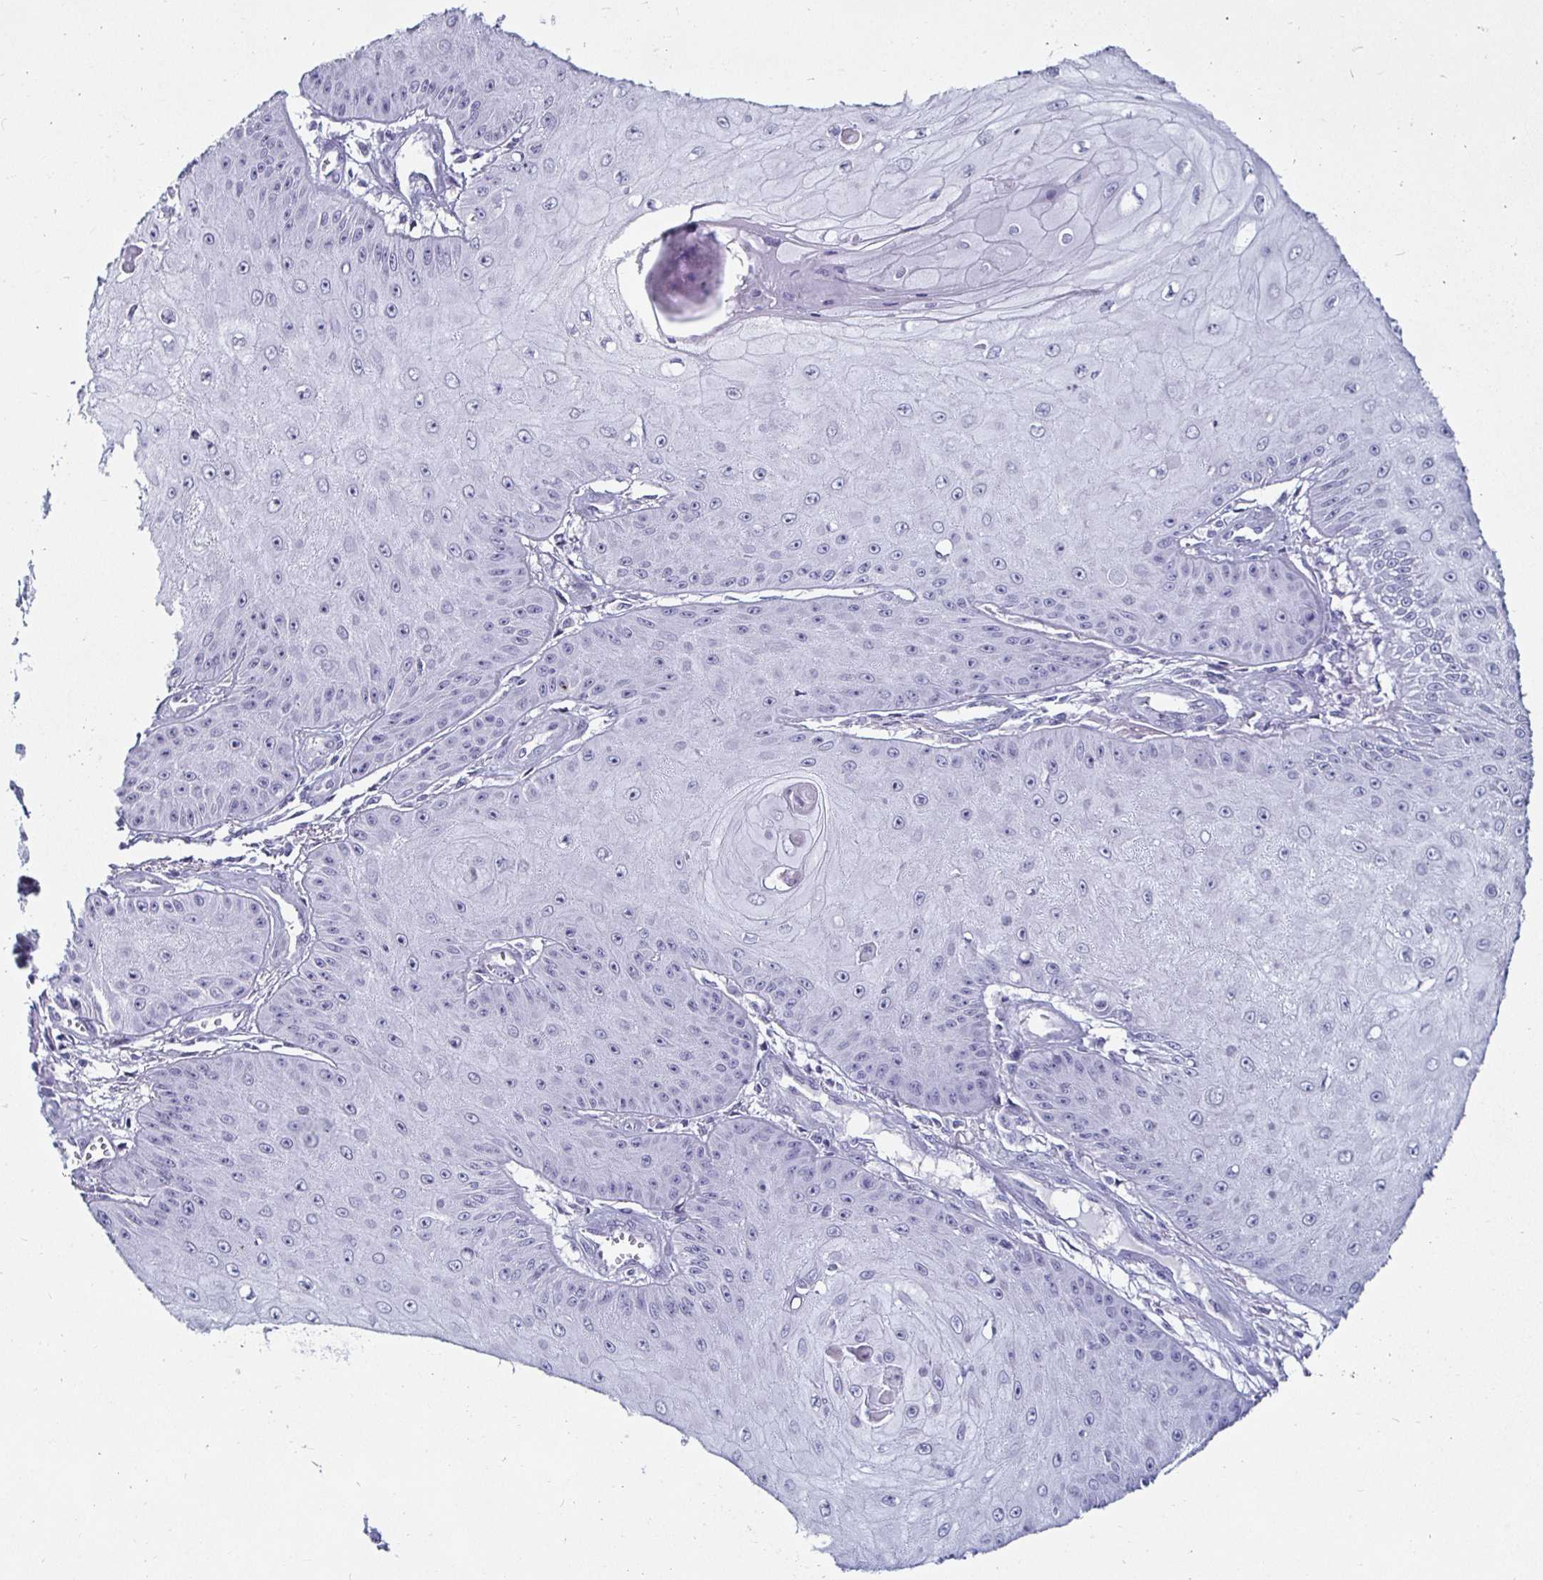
{"staining": {"intensity": "negative", "quantity": "none", "location": "none"}, "tissue": "skin cancer", "cell_type": "Tumor cells", "image_type": "cancer", "snomed": [{"axis": "morphology", "description": "Squamous cell carcinoma, NOS"}, {"axis": "topography", "description": "Skin"}], "caption": "Immunohistochemical staining of skin cancer demonstrates no significant positivity in tumor cells.", "gene": "KRT4", "patient": {"sex": "male", "age": 70}}